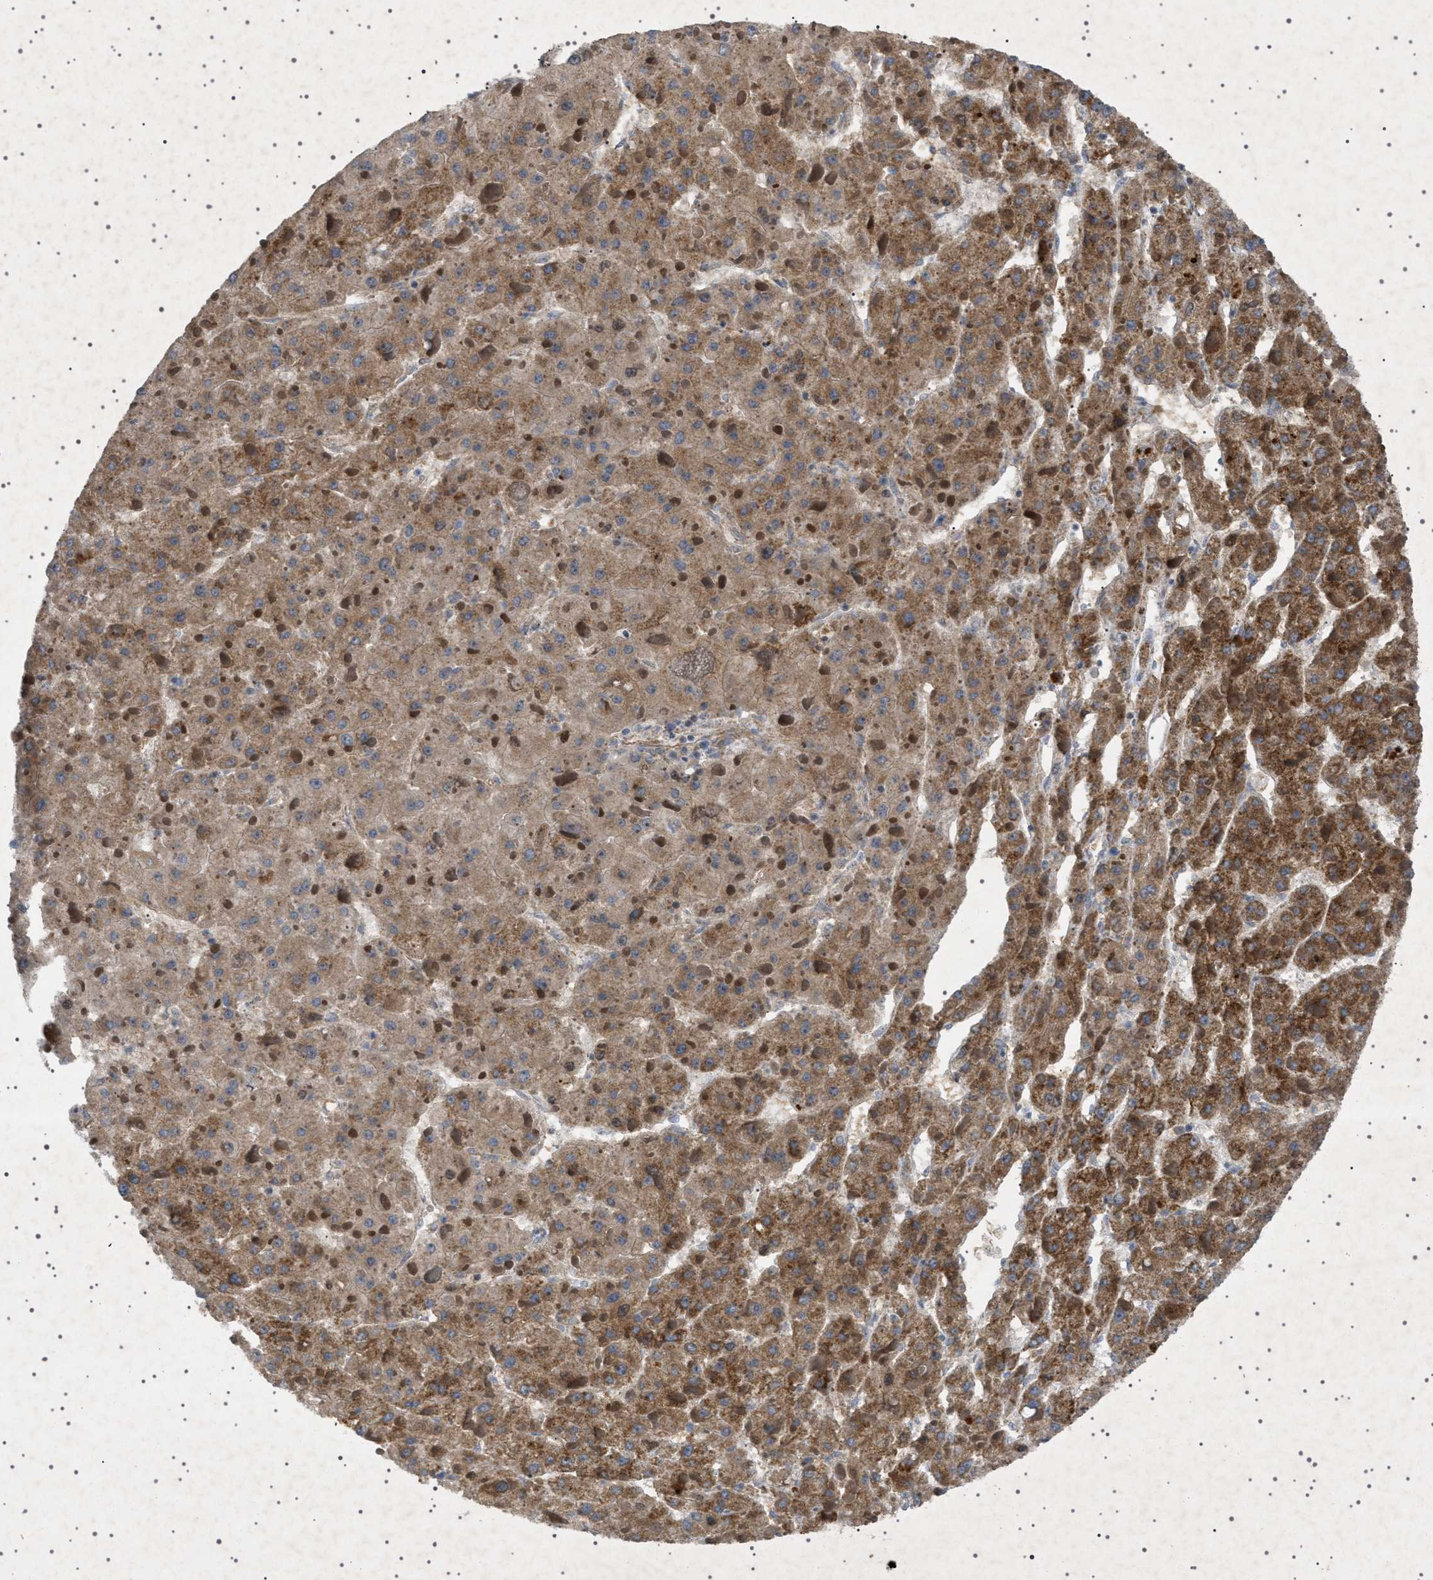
{"staining": {"intensity": "strong", "quantity": ">75%", "location": "cytoplasmic/membranous"}, "tissue": "liver cancer", "cell_type": "Tumor cells", "image_type": "cancer", "snomed": [{"axis": "morphology", "description": "Carcinoma, Hepatocellular, NOS"}, {"axis": "topography", "description": "Liver"}], "caption": "The micrograph reveals a brown stain indicating the presence of a protein in the cytoplasmic/membranous of tumor cells in liver hepatocellular carcinoma.", "gene": "CCDC186", "patient": {"sex": "female", "age": 73}}